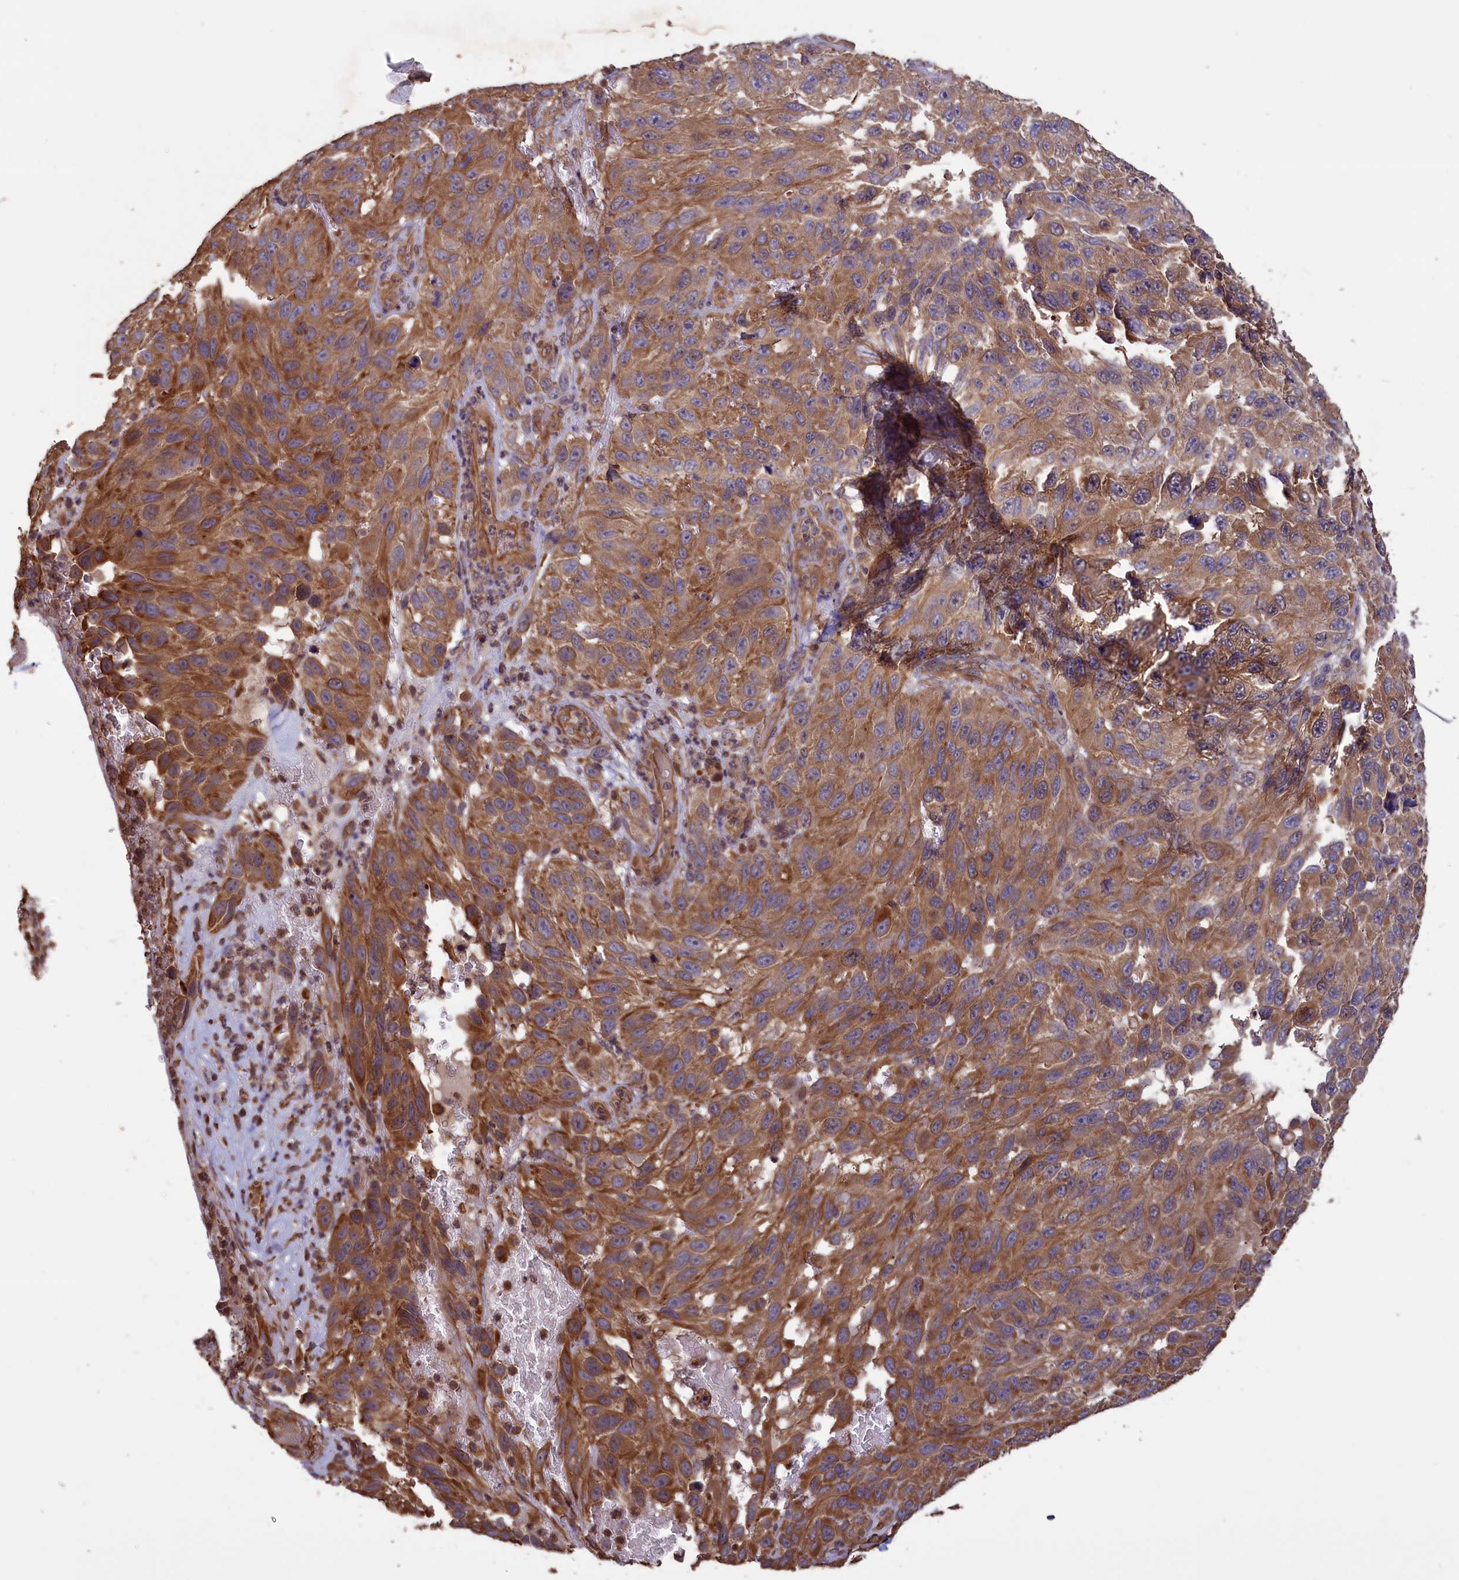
{"staining": {"intensity": "moderate", "quantity": ">75%", "location": "cytoplasmic/membranous"}, "tissue": "melanoma", "cell_type": "Tumor cells", "image_type": "cancer", "snomed": [{"axis": "morphology", "description": "Malignant melanoma, NOS"}, {"axis": "topography", "description": "Skin"}], "caption": "Immunohistochemistry image of melanoma stained for a protein (brown), which displays medium levels of moderate cytoplasmic/membranous positivity in about >75% of tumor cells.", "gene": "DAPK3", "patient": {"sex": "female", "age": 96}}